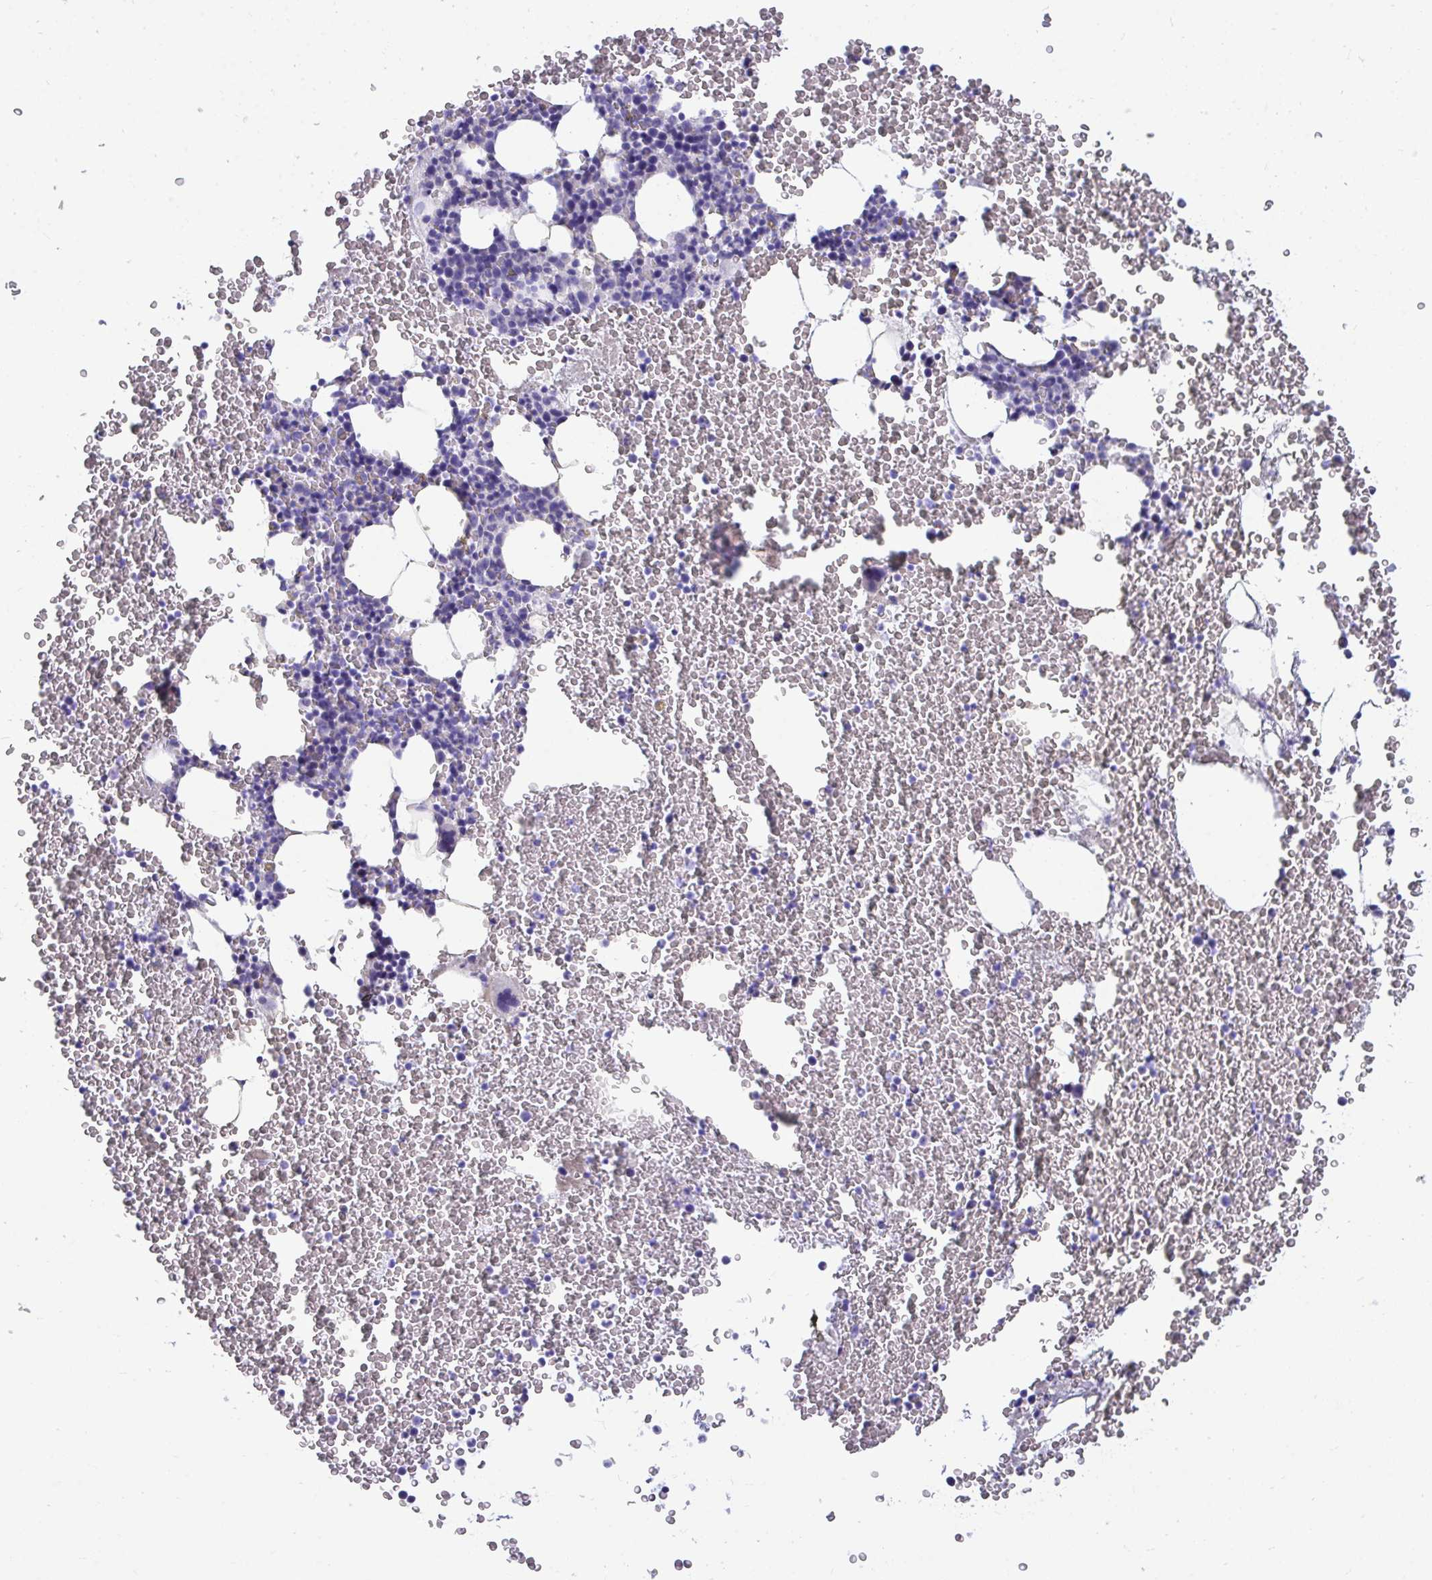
{"staining": {"intensity": "weak", "quantity": "<25%", "location": "cytoplasmic/membranous"}, "tissue": "bone marrow", "cell_type": "Hematopoietic cells", "image_type": "normal", "snomed": [{"axis": "morphology", "description": "Normal tissue, NOS"}, {"axis": "topography", "description": "Bone marrow"}], "caption": "Hematopoietic cells are negative for brown protein staining in benign bone marrow. (Stains: DAB (3,3'-diaminobenzidine) immunohistochemistry (IHC) with hematoxylin counter stain, Microscopy: brightfield microscopy at high magnification).", "gene": "SHISA8", "patient": {"sex": "female", "age": 26}}